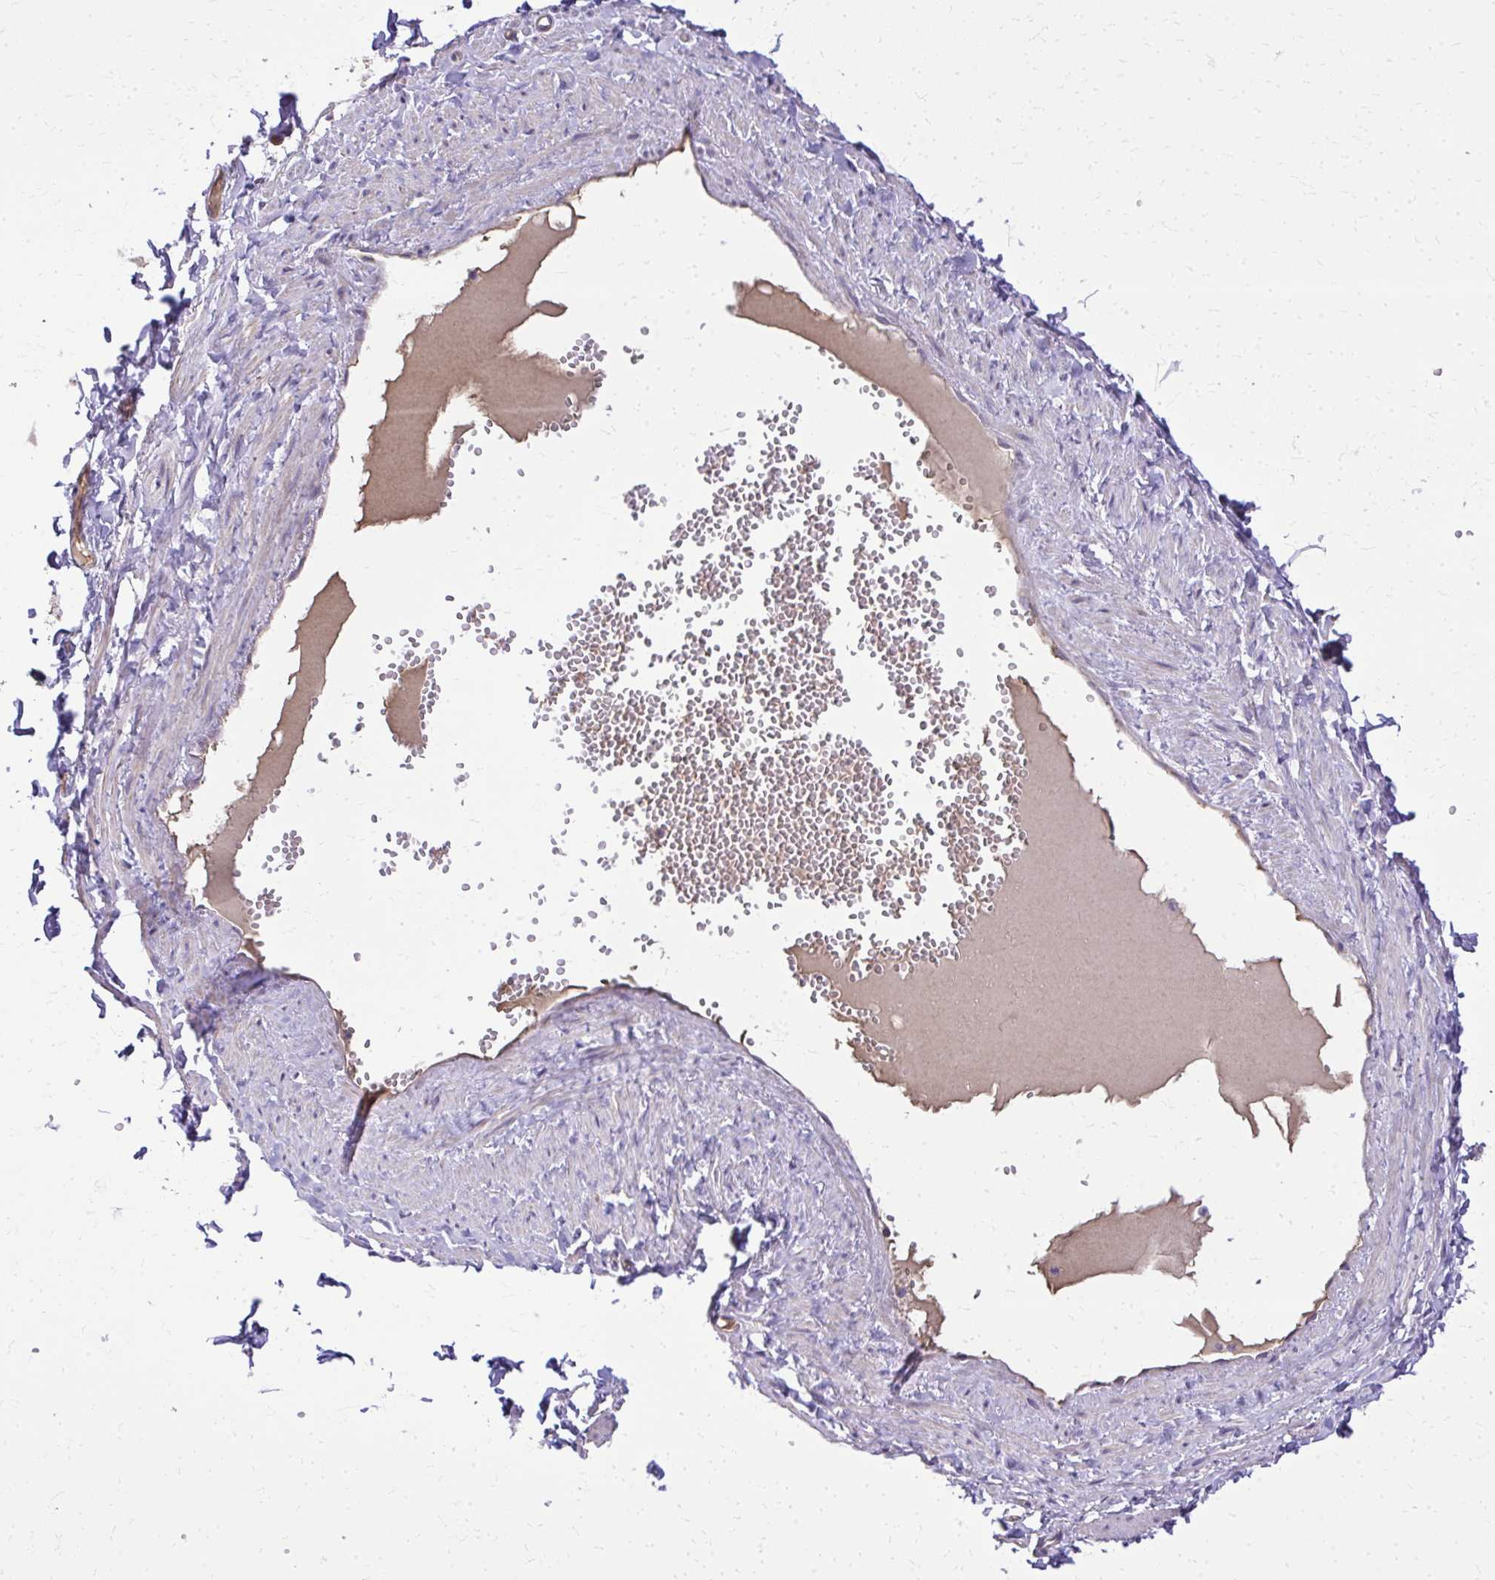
{"staining": {"intensity": "negative", "quantity": "none", "location": "none"}, "tissue": "soft tissue", "cell_type": "Fibroblasts", "image_type": "normal", "snomed": [{"axis": "morphology", "description": "Normal tissue, NOS"}, {"axis": "topography", "description": "Vulva"}, {"axis": "topography", "description": "Peripheral nerve tissue"}], "caption": "Protein analysis of normal soft tissue demonstrates no significant positivity in fibroblasts.", "gene": "RUNDC3B", "patient": {"sex": "female", "age": 66}}